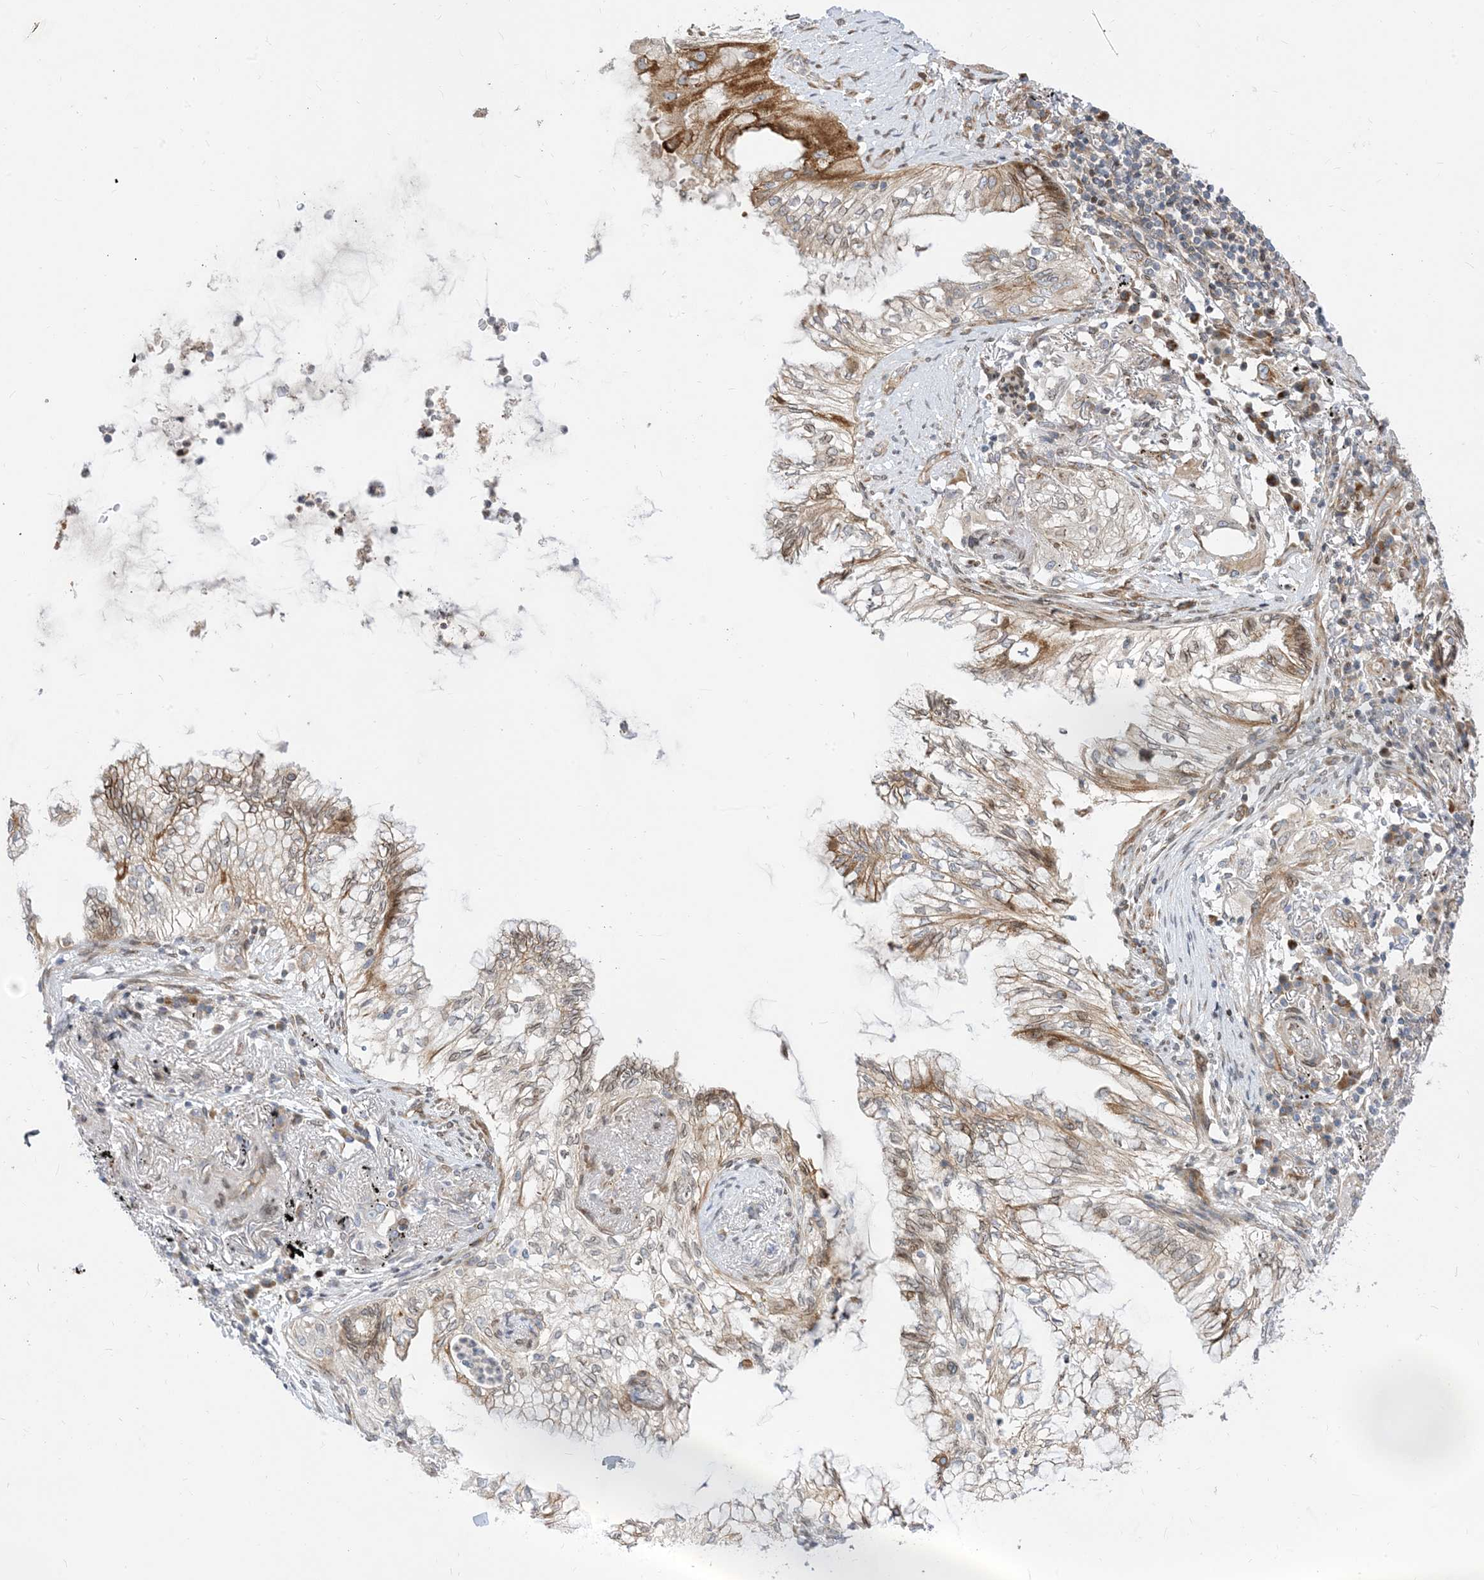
{"staining": {"intensity": "weak", "quantity": "25%-75%", "location": "cytoplasmic/membranous"}, "tissue": "lung cancer", "cell_type": "Tumor cells", "image_type": "cancer", "snomed": [{"axis": "morphology", "description": "Adenocarcinoma, NOS"}, {"axis": "topography", "description": "Lung"}], "caption": "A photomicrograph of human adenocarcinoma (lung) stained for a protein shows weak cytoplasmic/membranous brown staining in tumor cells. The protein is stained brown, and the nuclei are stained in blue (DAB IHC with brightfield microscopy, high magnification).", "gene": "TYSND1", "patient": {"sex": "female", "age": 70}}